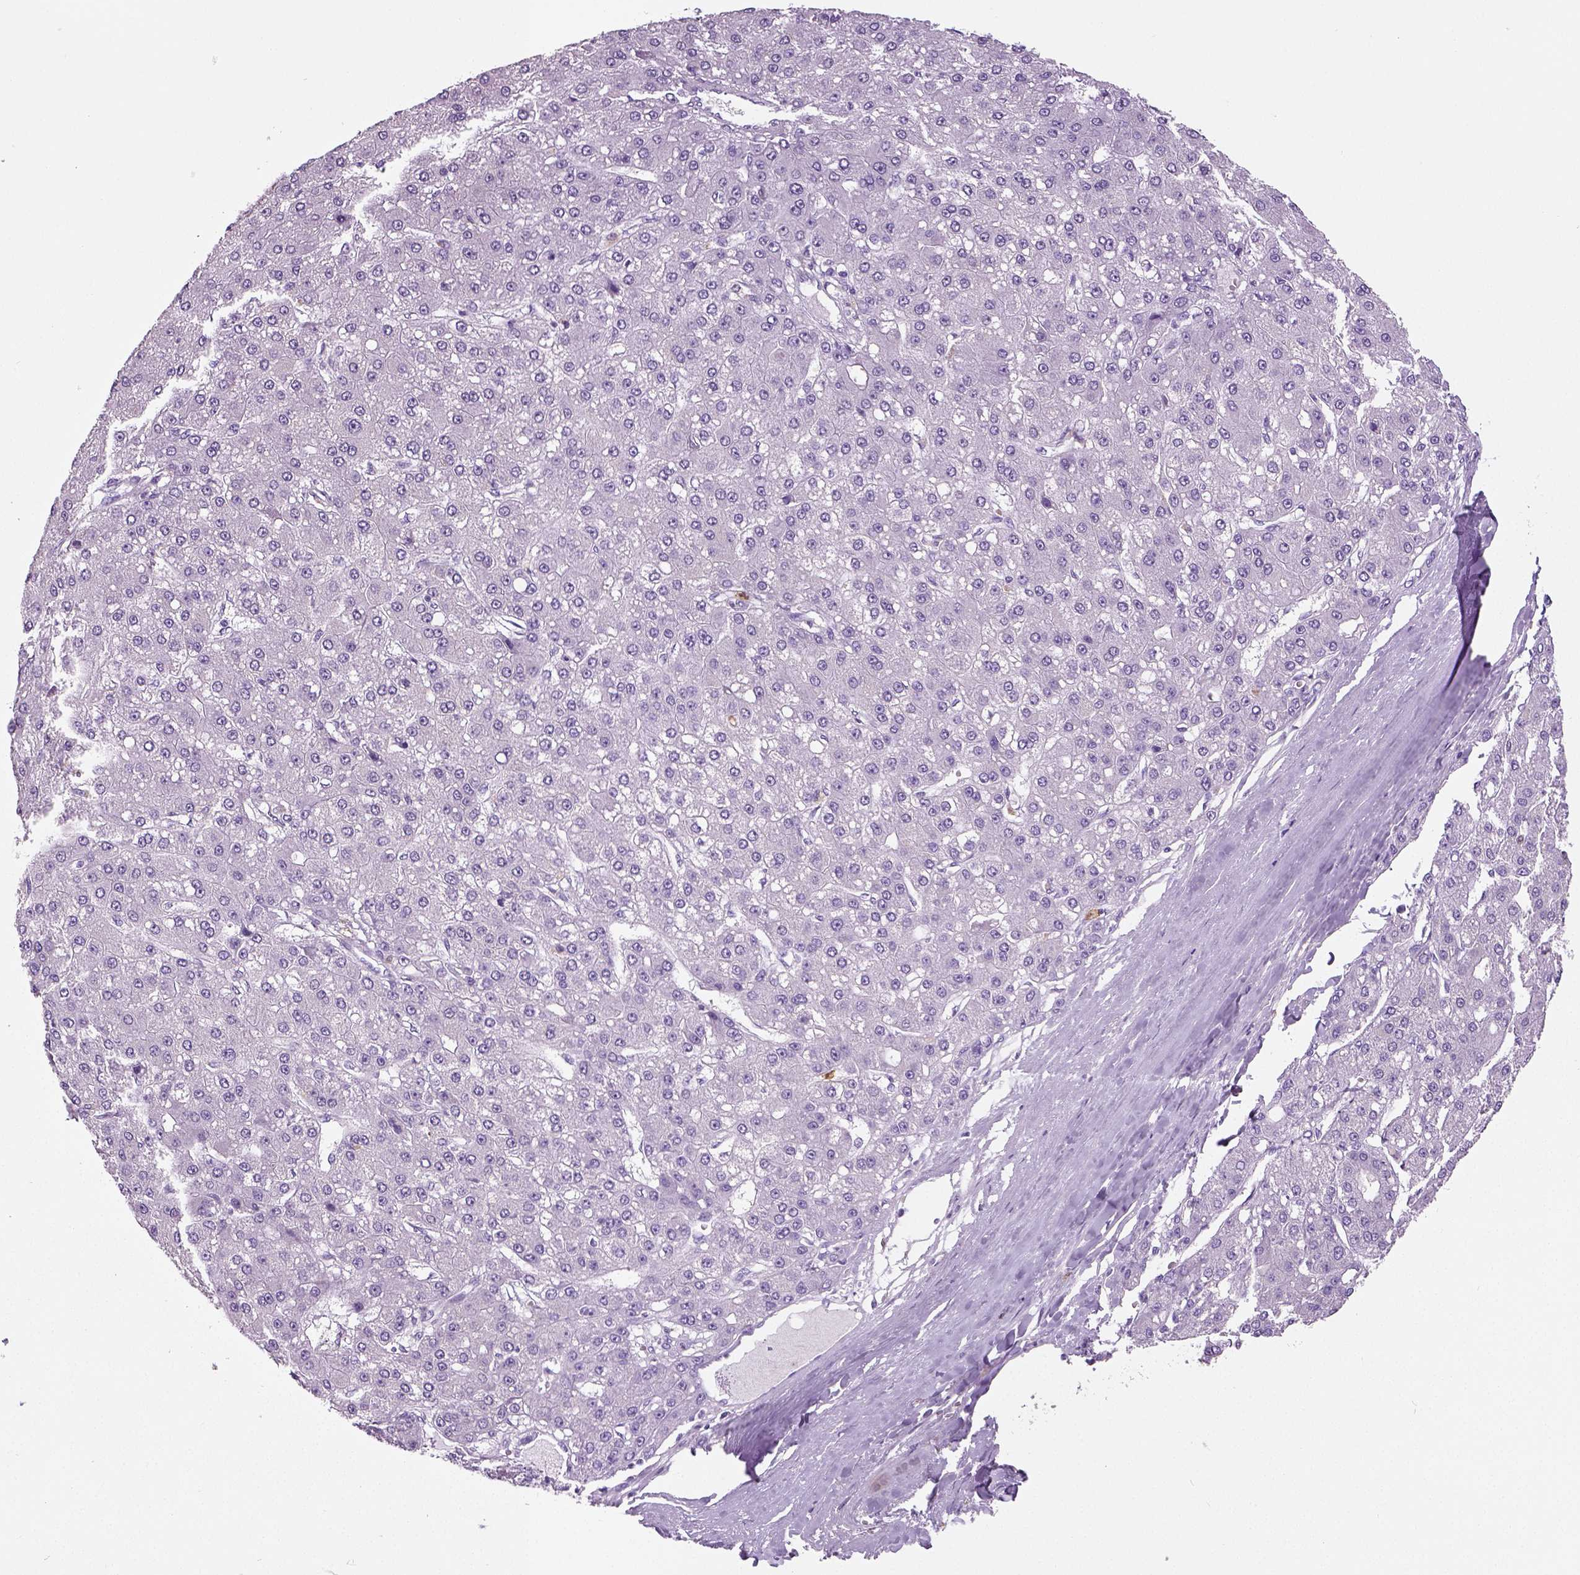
{"staining": {"intensity": "negative", "quantity": "none", "location": "none"}, "tissue": "liver cancer", "cell_type": "Tumor cells", "image_type": "cancer", "snomed": [{"axis": "morphology", "description": "Carcinoma, Hepatocellular, NOS"}, {"axis": "topography", "description": "Liver"}], "caption": "High magnification brightfield microscopy of hepatocellular carcinoma (liver) stained with DAB (brown) and counterstained with hematoxylin (blue): tumor cells show no significant expression.", "gene": "NECAB2", "patient": {"sex": "male", "age": 67}}